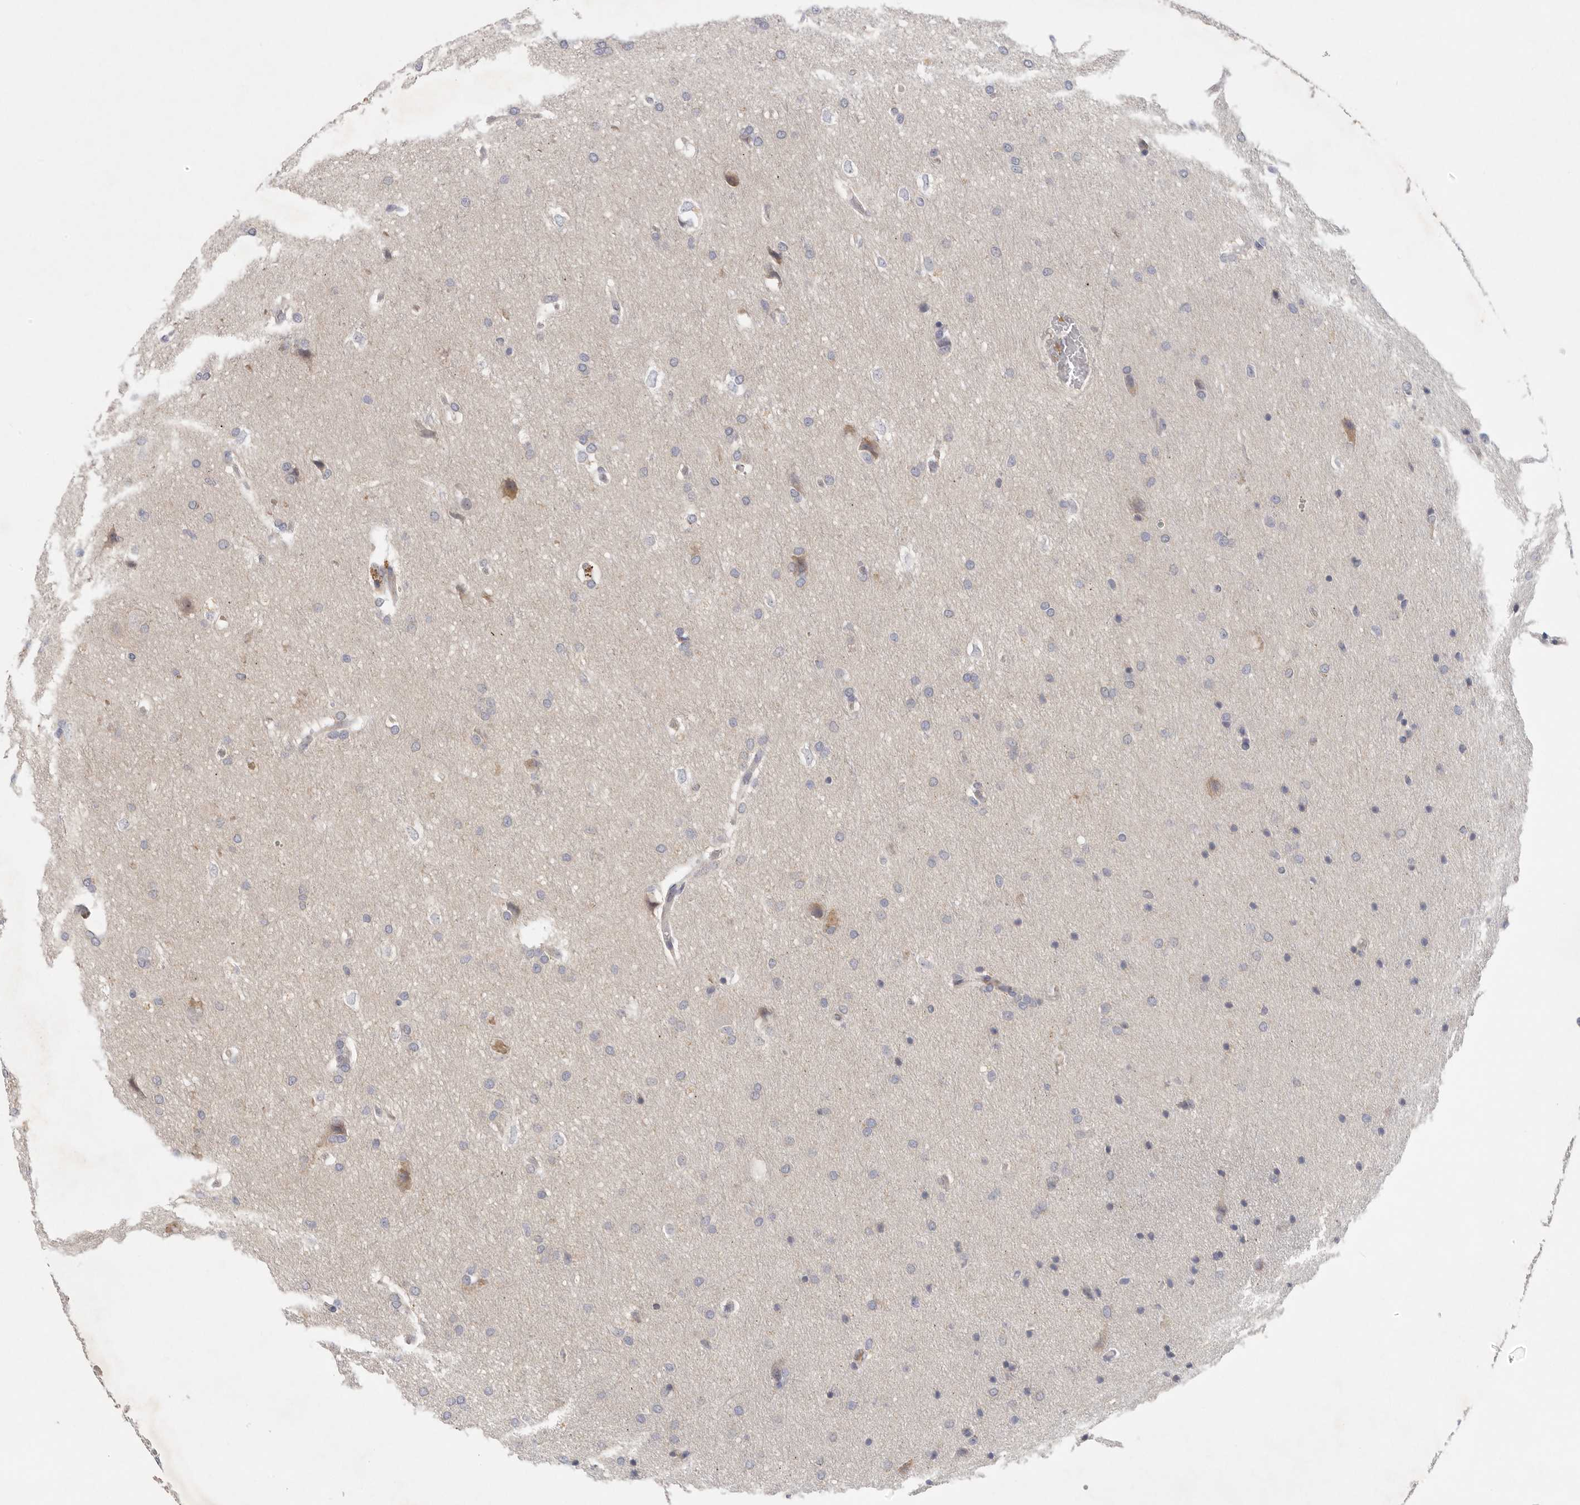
{"staining": {"intensity": "negative", "quantity": "none", "location": "none"}, "tissue": "glioma", "cell_type": "Tumor cells", "image_type": "cancer", "snomed": [{"axis": "morphology", "description": "Glioma, malignant, Low grade"}, {"axis": "topography", "description": "Brain"}], "caption": "High power microscopy histopathology image of an immunohistochemistry (IHC) image of low-grade glioma (malignant), revealing no significant expression in tumor cells.", "gene": "CFAP298", "patient": {"sex": "female", "age": 37}}